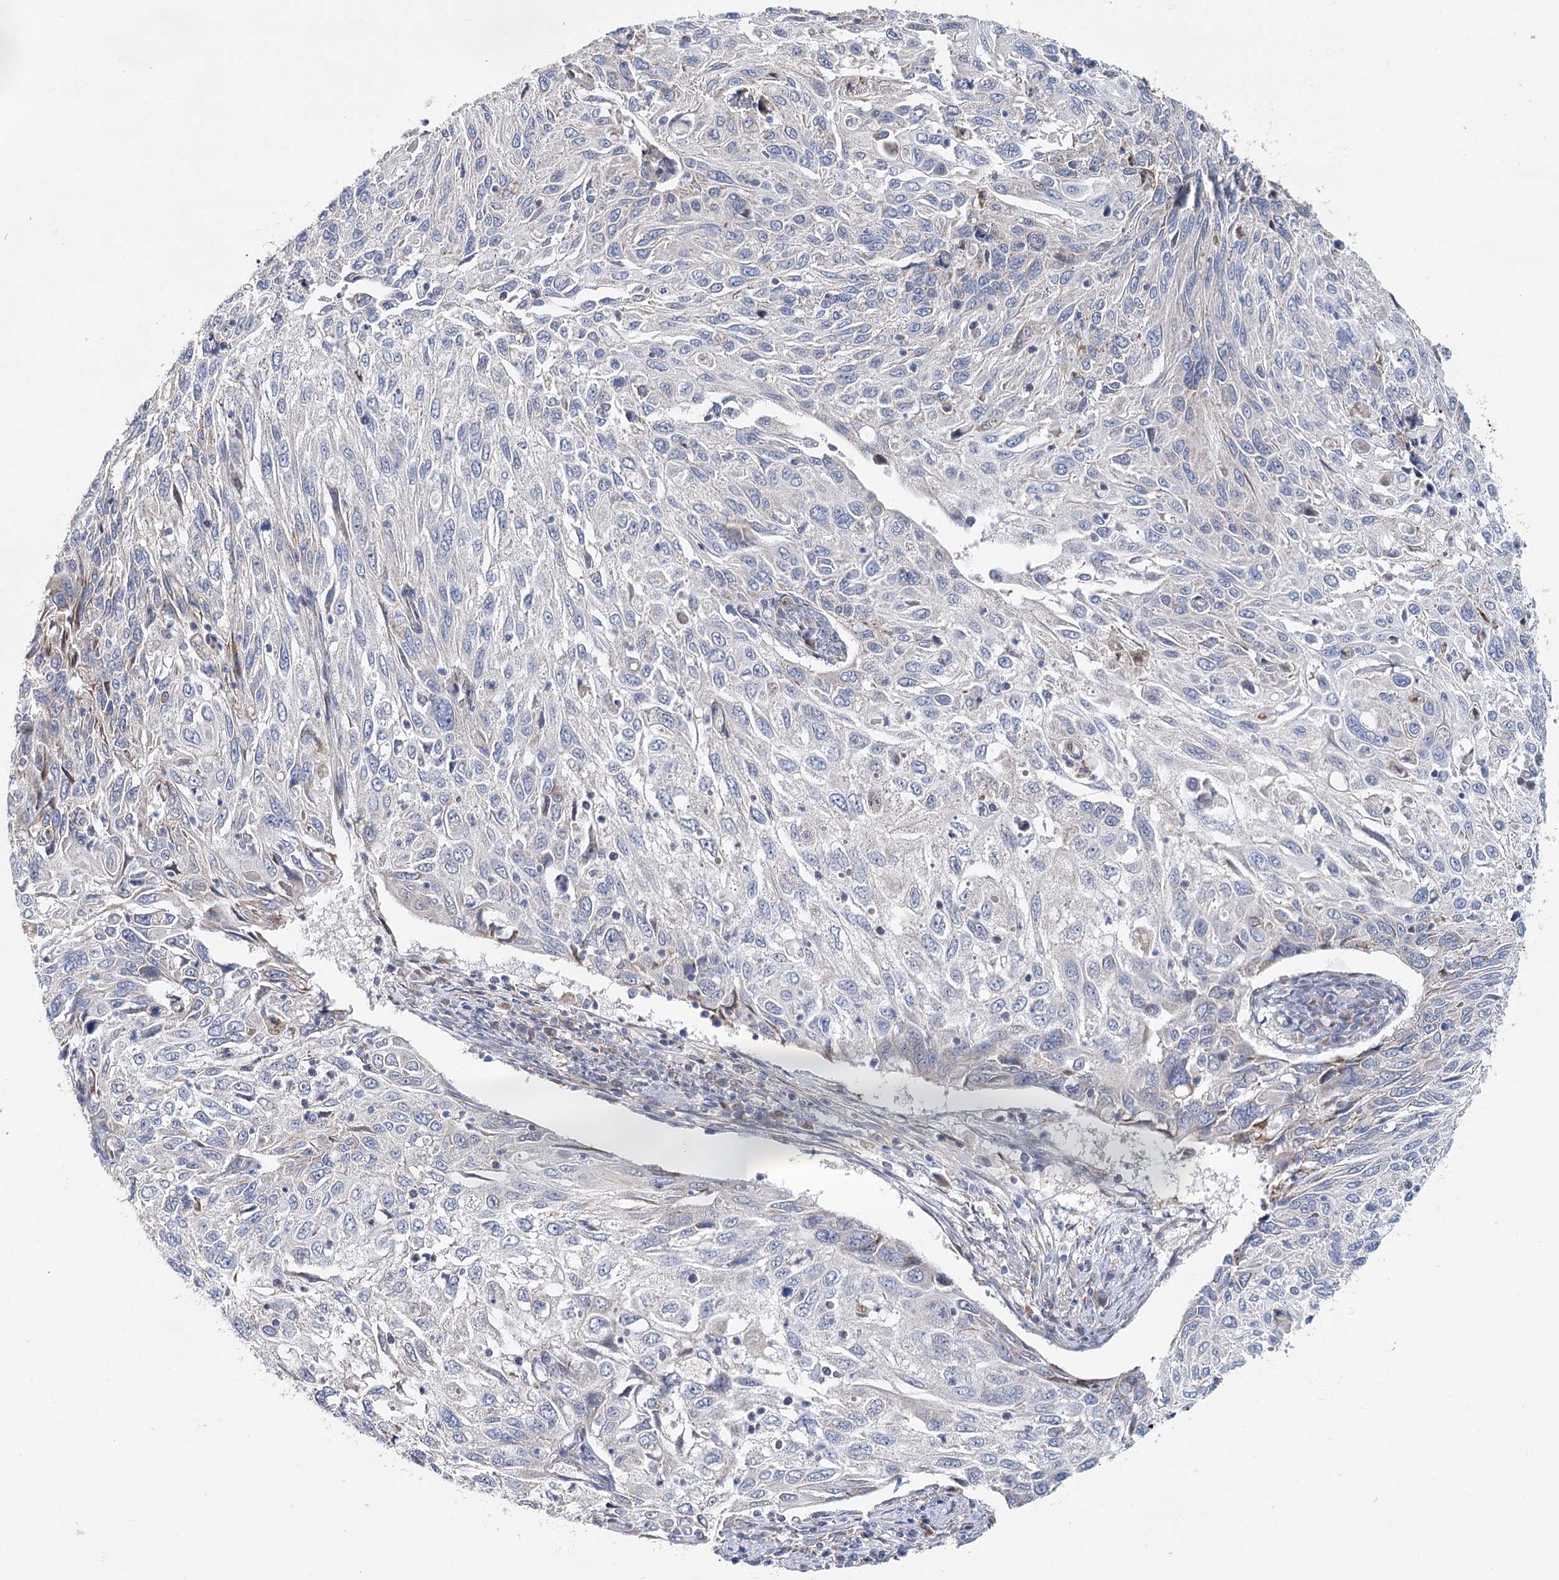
{"staining": {"intensity": "negative", "quantity": "none", "location": "none"}, "tissue": "cervical cancer", "cell_type": "Tumor cells", "image_type": "cancer", "snomed": [{"axis": "morphology", "description": "Squamous cell carcinoma, NOS"}, {"axis": "topography", "description": "Cervix"}], "caption": "Immunohistochemistry (IHC) photomicrograph of neoplastic tissue: human cervical cancer (squamous cell carcinoma) stained with DAB displays no significant protein expression in tumor cells. The staining was performed using DAB to visualize the protein expression in brown, while the nuclei were stained in blue with hematoxylin (Magnification: 20x).", "gene": "CPLANE1", "patient": {"sex": "female", "age": 70}}